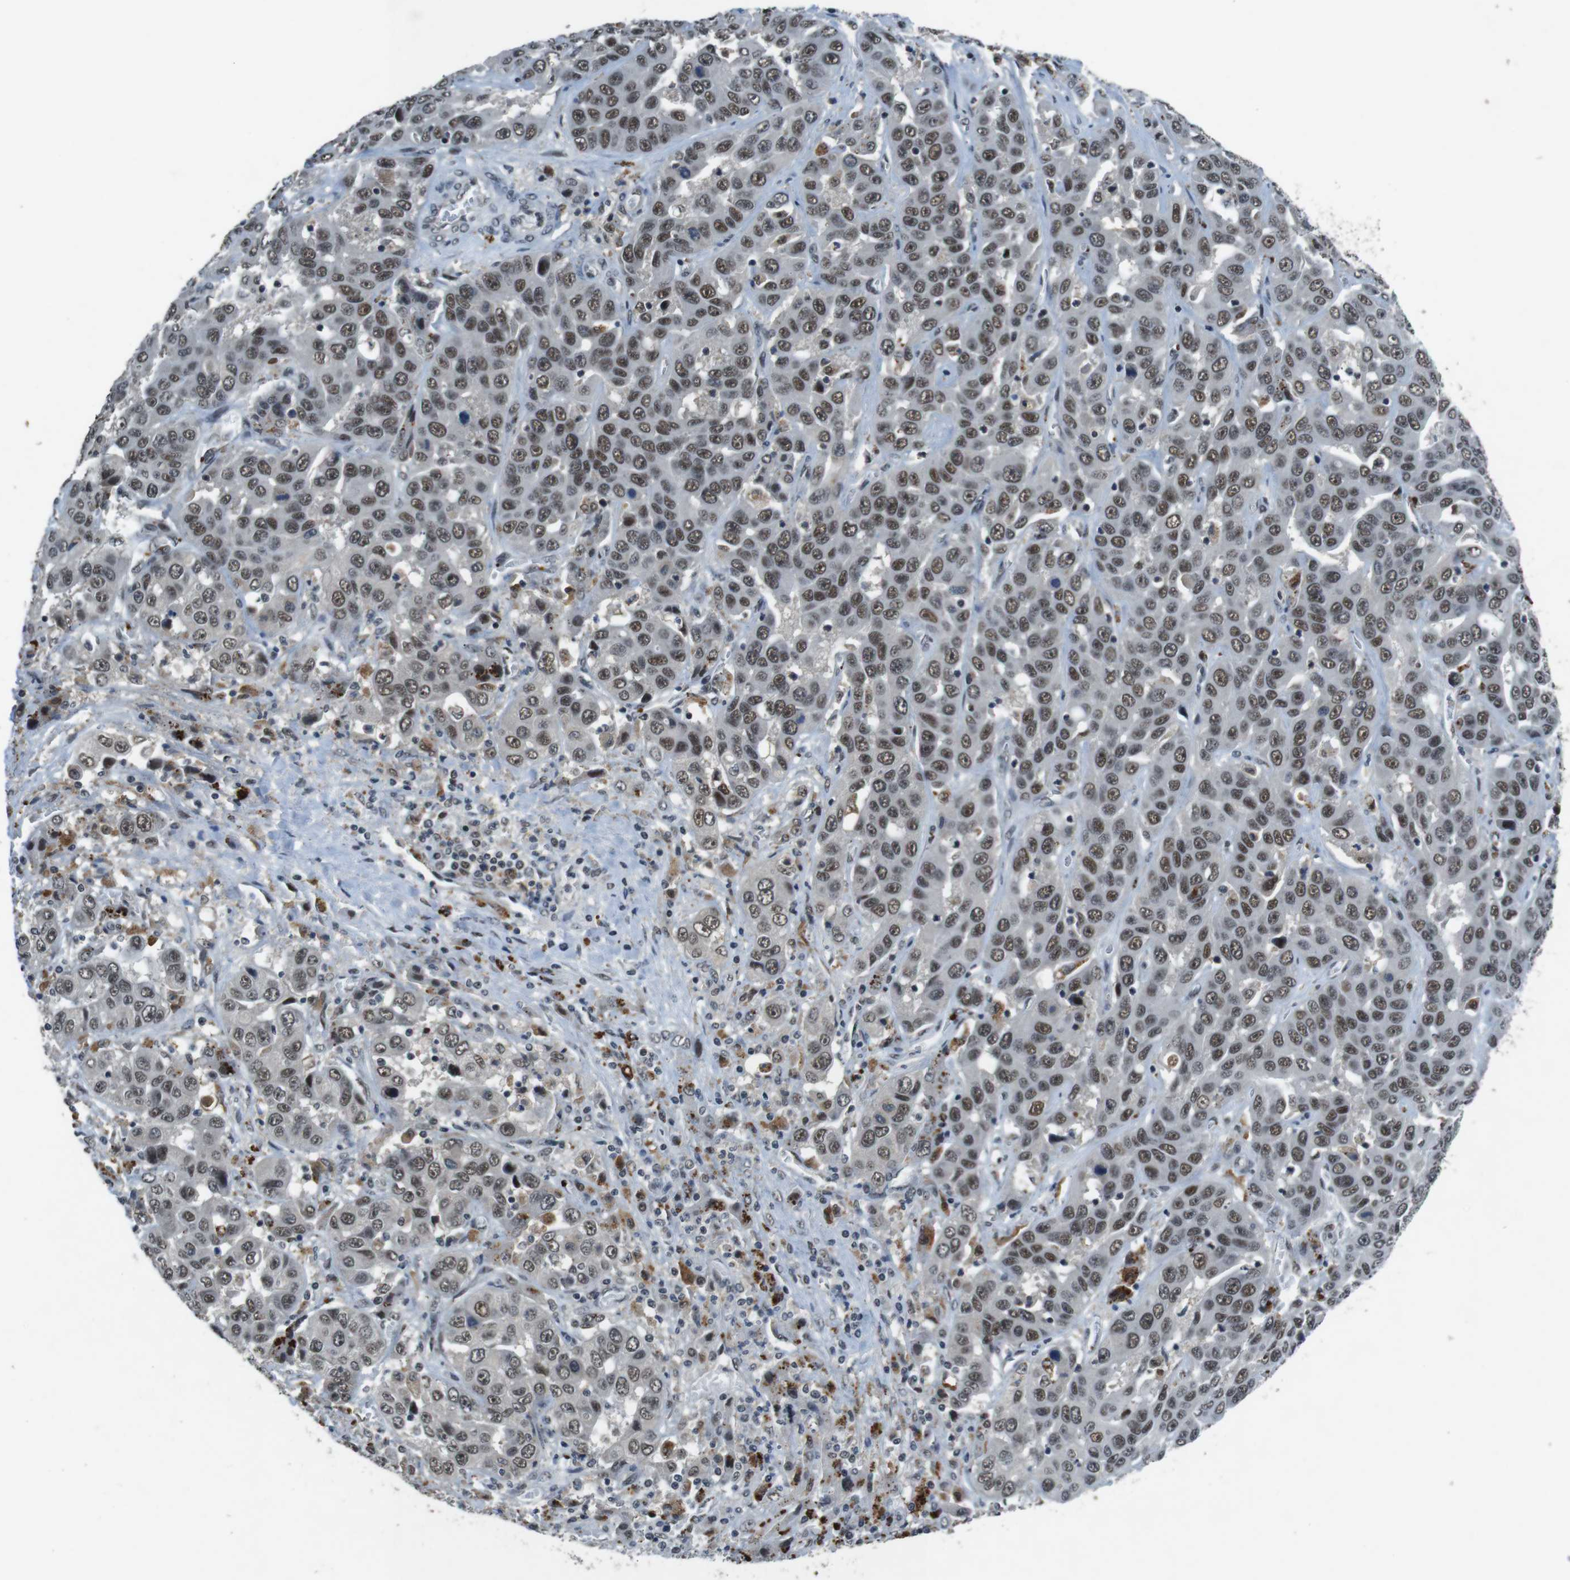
{"staining": {"intensity": "moderate", "quantity": ">75%", "location": "nuclear"}, "tissue": "liver cancer", "cell_type": "Tumor cells", "image_type": "cancer", "snomed": [{"axis": "morphology", "description": "Cholangiocarcinoma"}, {"axis": "topography", "description": "Liver"}], "caption": "Tumor cells display medium levels of moderate nuclear expression in about >75% of cells in cholangiocarcinoma (liver).", "gene": "USP7", "patient": {"sex": "female", "age": 52}}